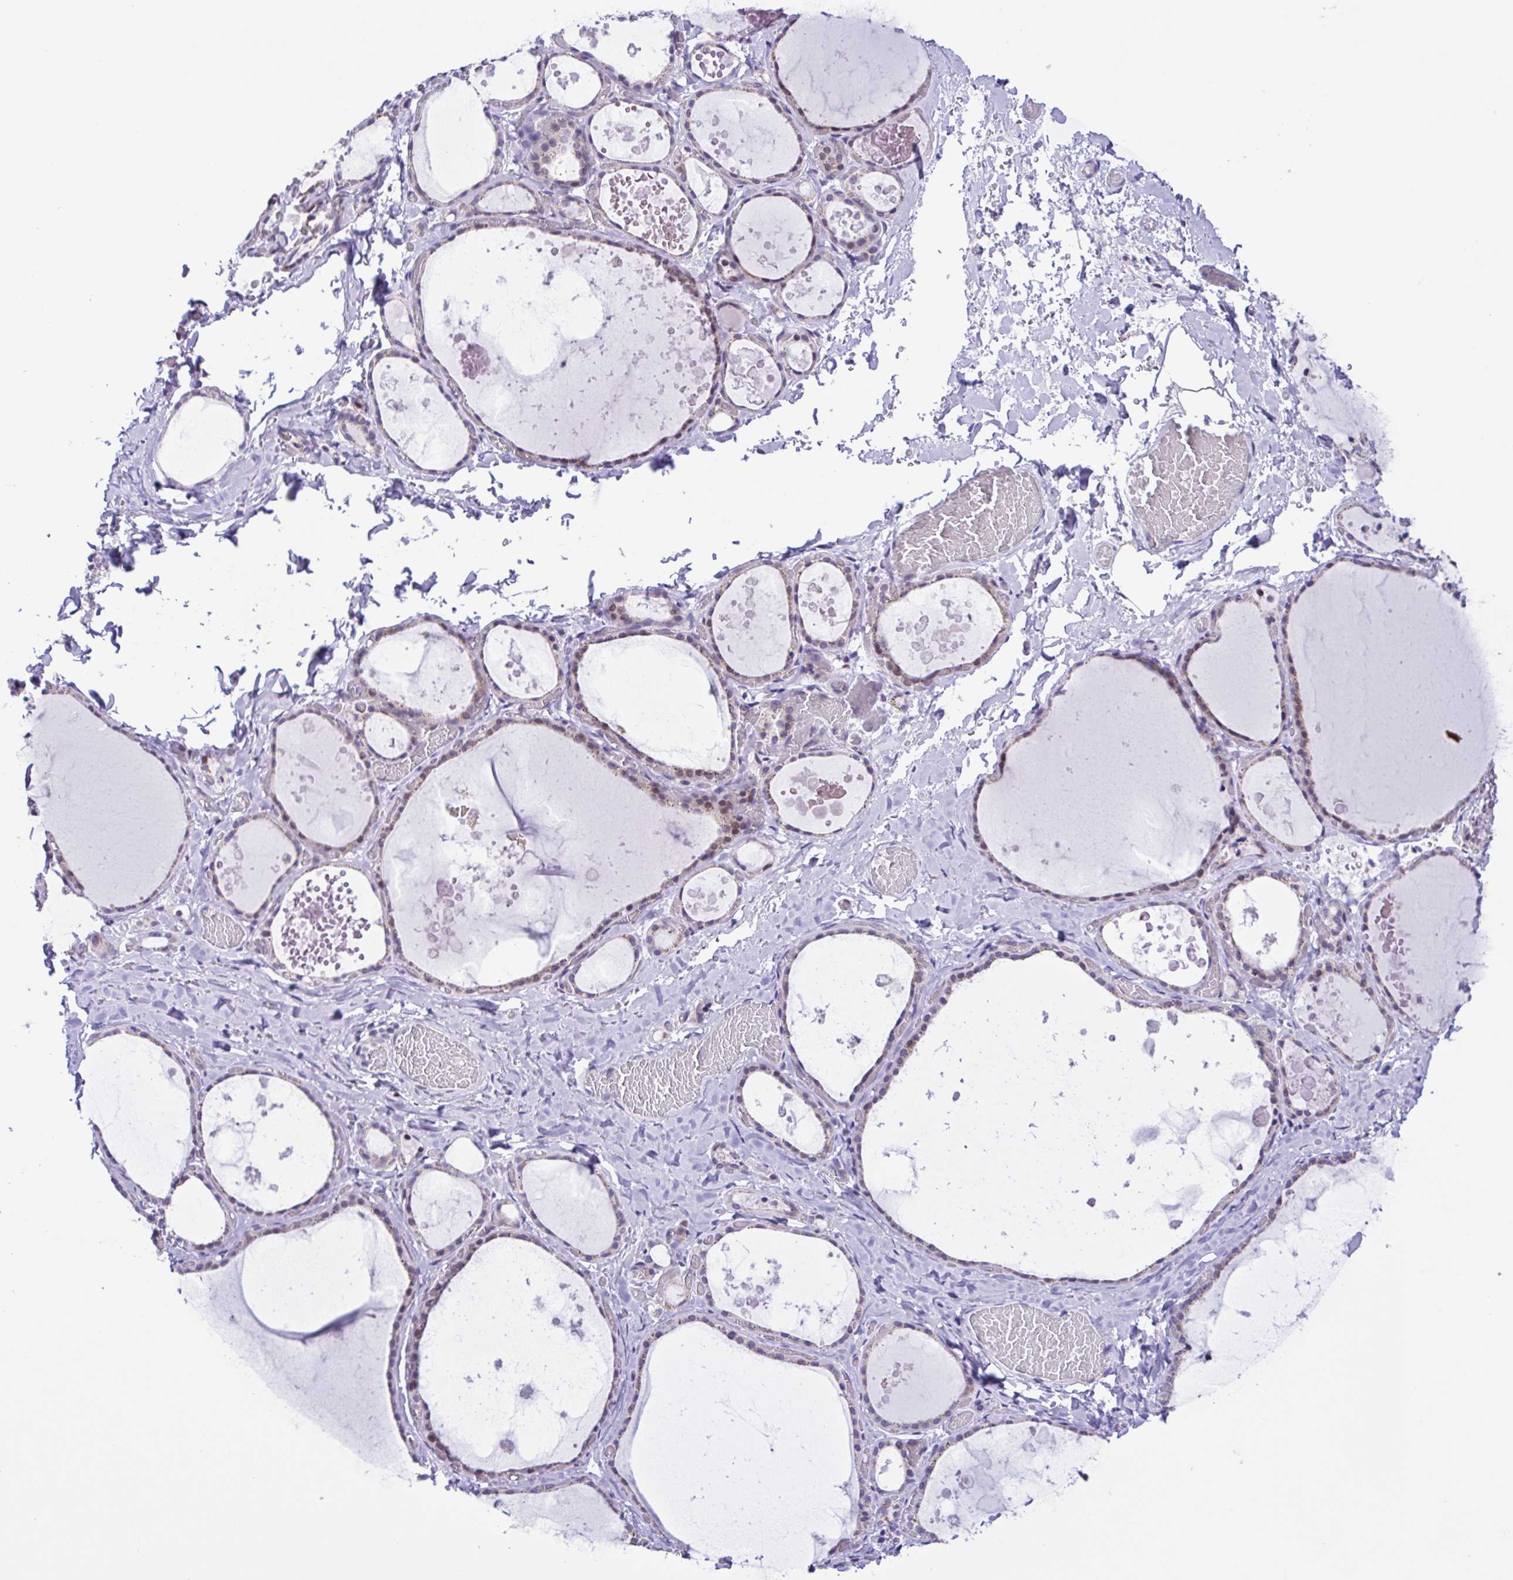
{"staining": {"intensity": "weak", "quantity": "25%-75%", "location": "nuclear"}, "tissue": "thyroid gland", "cell_type": "Glandular cells", "image_type": "normal", "snomed": [{"axis": "morphology", "description": "Normal tissue, NOS"}, {"axis": "topography", "description": "Thyroid gland"}], "caption": "Brown immunohistochemical staining in normal thyroid gland demonstrates weak nuclear expression in approximately 25%-75% of glandular cells. The staining is performed using DAB brown chromogen to label protein expression. The nuclei are counter-stained blue using hematoxylin.", "gene": "ENSG00000286022", "patient": {"sex": "female", "age": 56}}